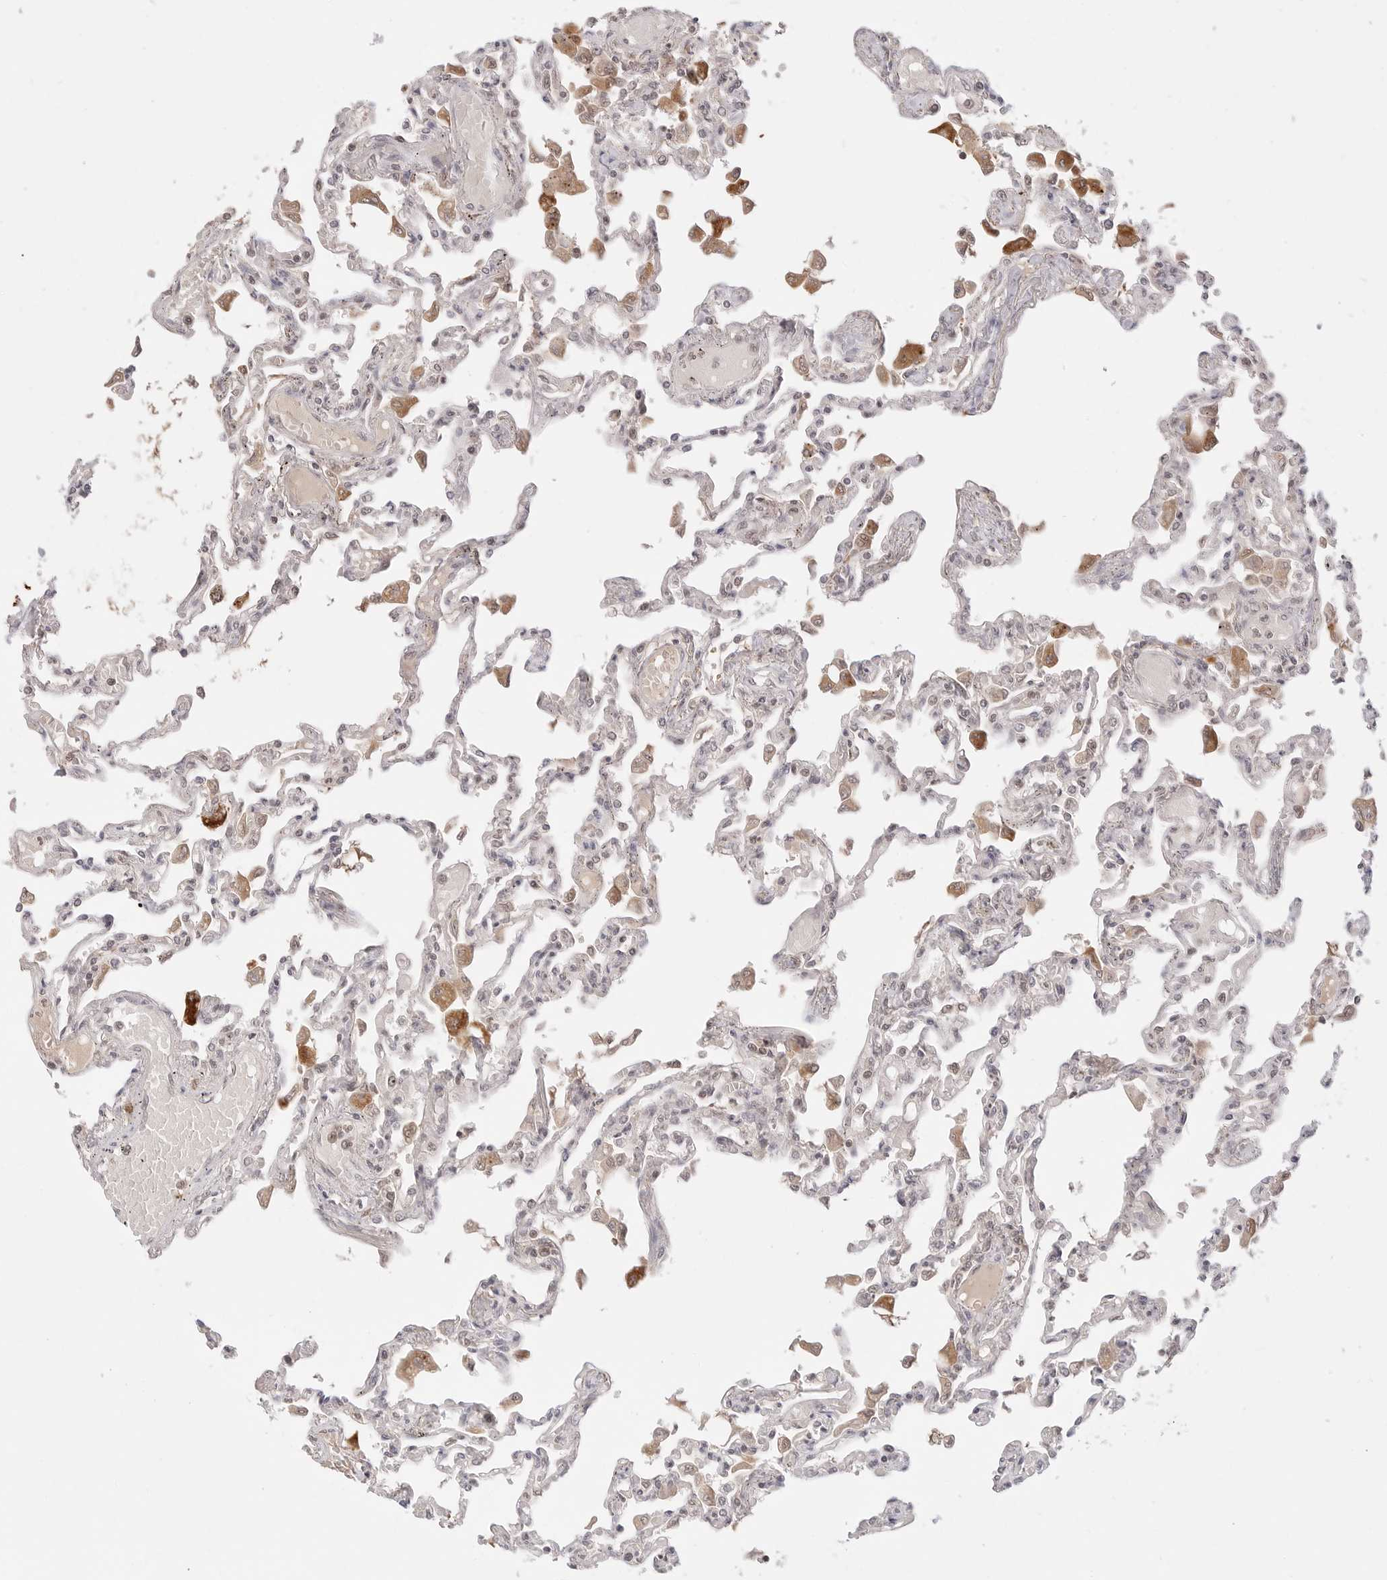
{"staining": {"intensity": "moderate", "quantity": "<25%", "location": "cytoplasmic/membranous,nuclear"}, "tissue": "lung", "cell_type": "Alveolar cells", "image_type": "normal", "snomed": [{"axis": "morphology", "description": "Normal tissue, NOS"}, {"axis": "topography", "description": "Bronchus"}, {"axis": "topography", "description": "Lung"}], "caption": "A brown stain labels moderate cytoplasmic/membranous,nuclear expression of a protein in alveolar cells of normal lung.", "gene": "RPS6KL1", "patient": {"sex": "female", "age": 49}}